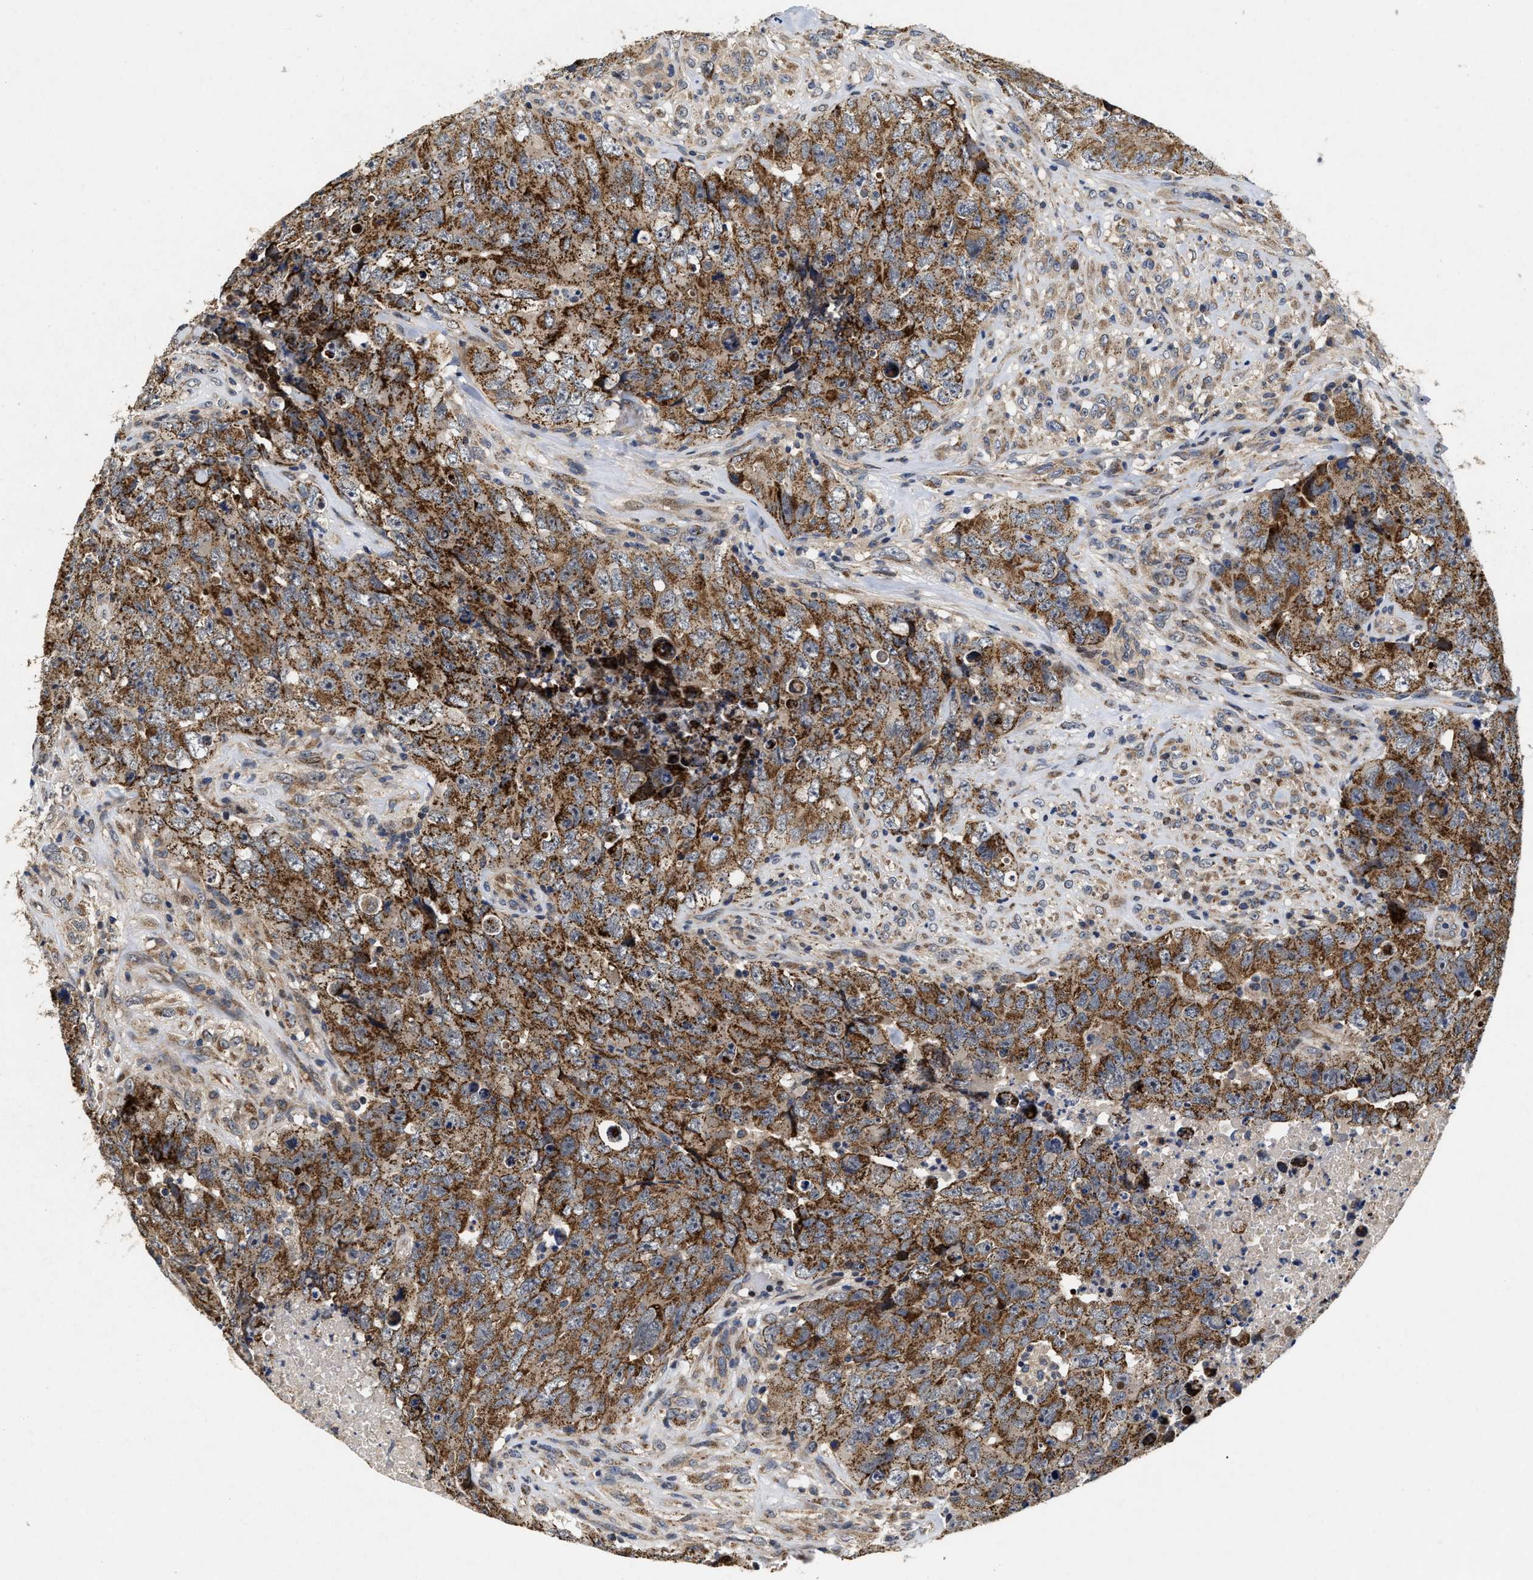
{"staining": {"intensity": "moderate", "quantity": ">75%", "location": "cytoplasmic/membranous"}, "tissue": "testis cancer", "cell_type": "Tumor cells", "image_type": "cancer", "snomed": [{"axis": "morphology", "description": "Carcinoma, Embryonal, NOS"}, {"axis": "topography", "description": "Testis"}], "caption": "DAB (3,3'-diaminobenzidine) immunohistochemical staining of human embryonal carcinoma (testis) demonstrates moderate cytoplasmic/membranous protein expression in about >75% of tumor cells.", "gene": "SCYL2", "patient": {"sex": "male", "age": 32}}